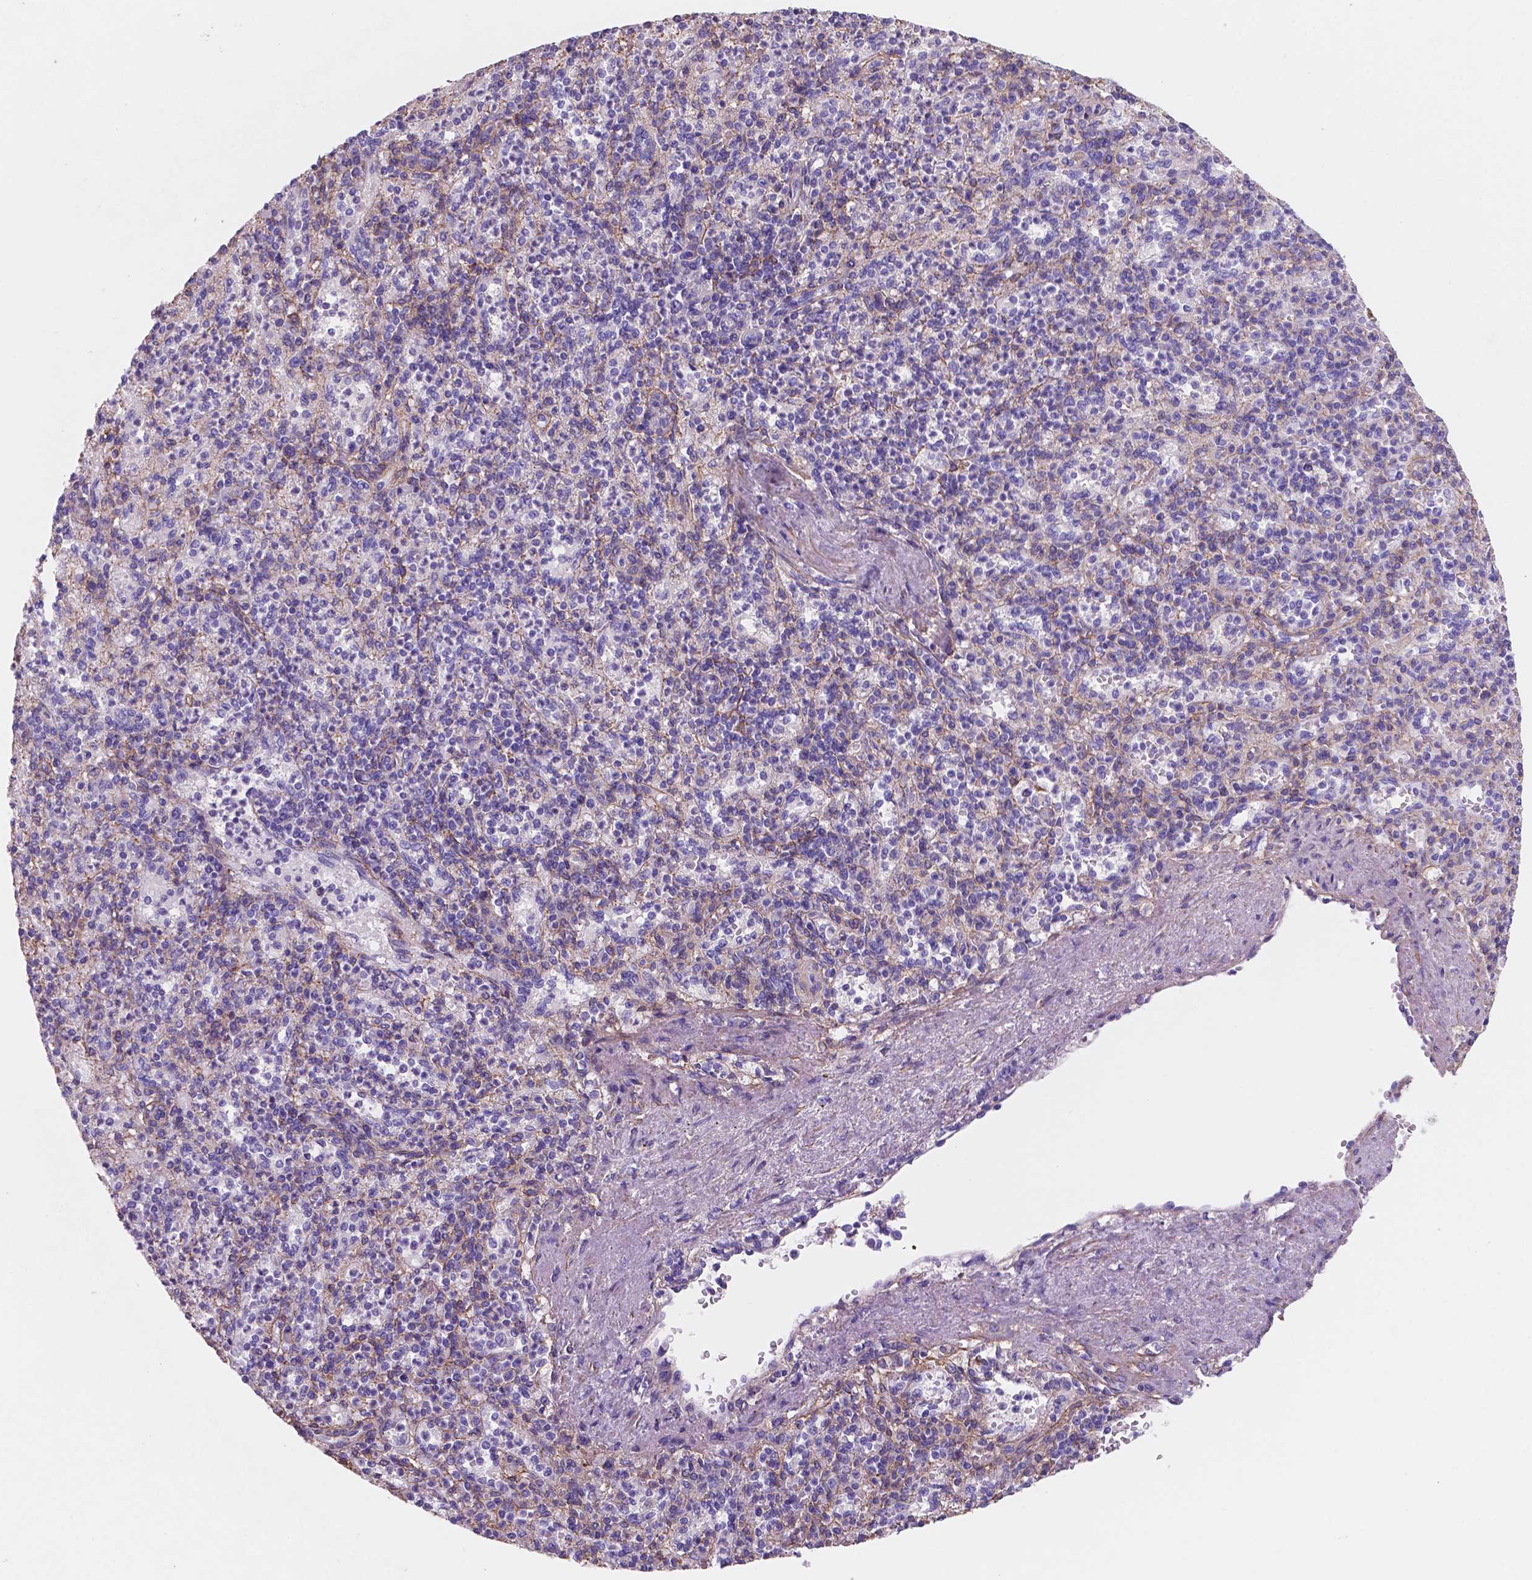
{"staining": {"intensity": "negative", "quantity": "none", "location": "none"}, "tissue": "spleen", "cell_type": "Cells in red pulp", "image_type": "normal", "snomed": [{"axis": "morphology", "description": "Normal tissue, NOS"}, {"axis": "topography", "description": "Spleen"}], "caption": "Protein analysis of benign spleen demonstrates no significant expression in cells in red pulp.", "gene": "TOR2A", "patient": {"sex": "female", "age": 74}}